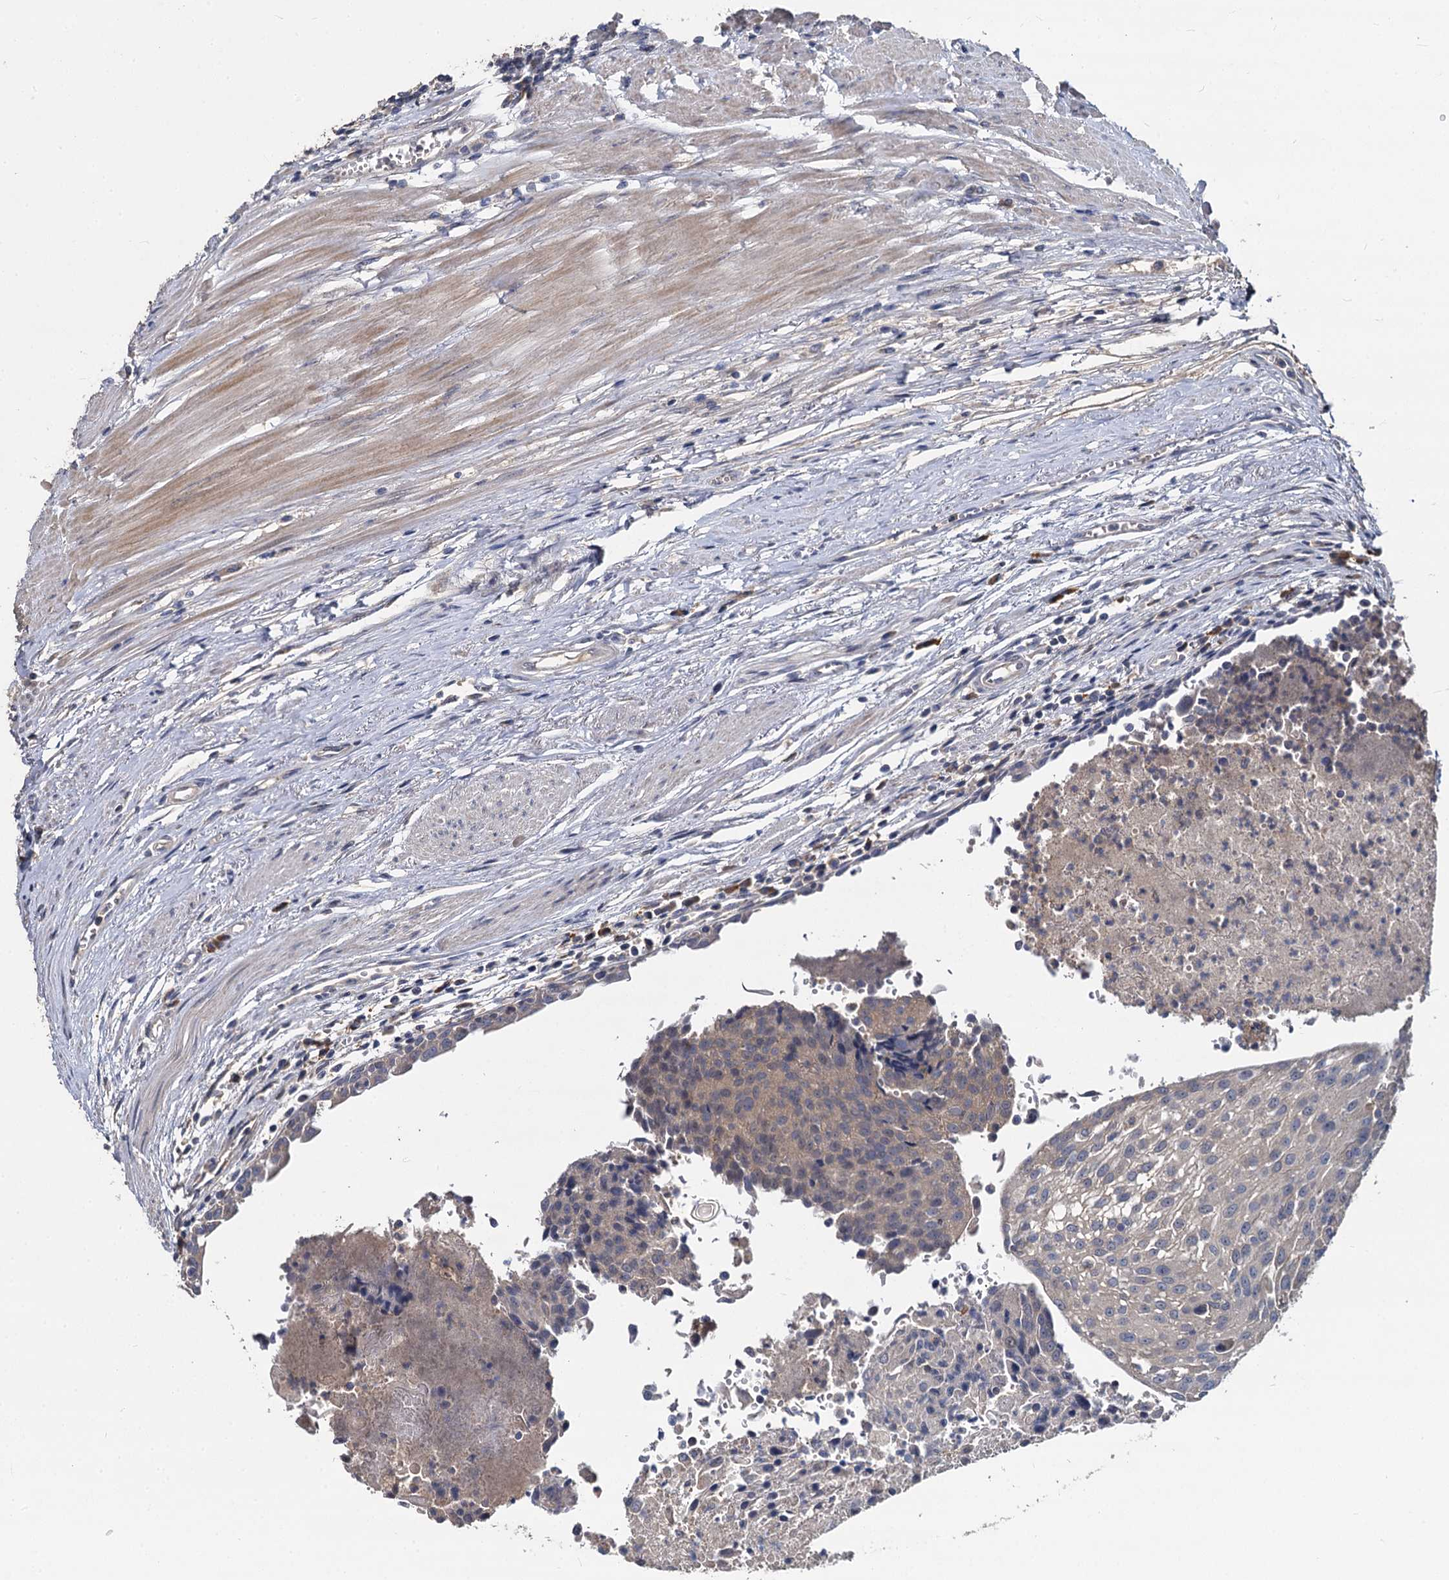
{"staining": {"intensity": "weak", "quantity": "<25%", "location": "cytoplasmic/membranous"}, "tissue": "urothelial cancer", "cell_type": "Tumor cells", "image_type": "cancer", "snomed": [{"axis": "morphology", "description": "Urothelial carcinoma, High grade"}, {"axis": "topography", "description": "Urinary bladder"}], "caption": "The immunohistochemistry (IHC) photomicrograph has no significant expression in tumor cells of urothelial carcinoma (high-grade) tissue.", "gene": "CCDC184", "patient": {"sex": "female", "age": 85}}